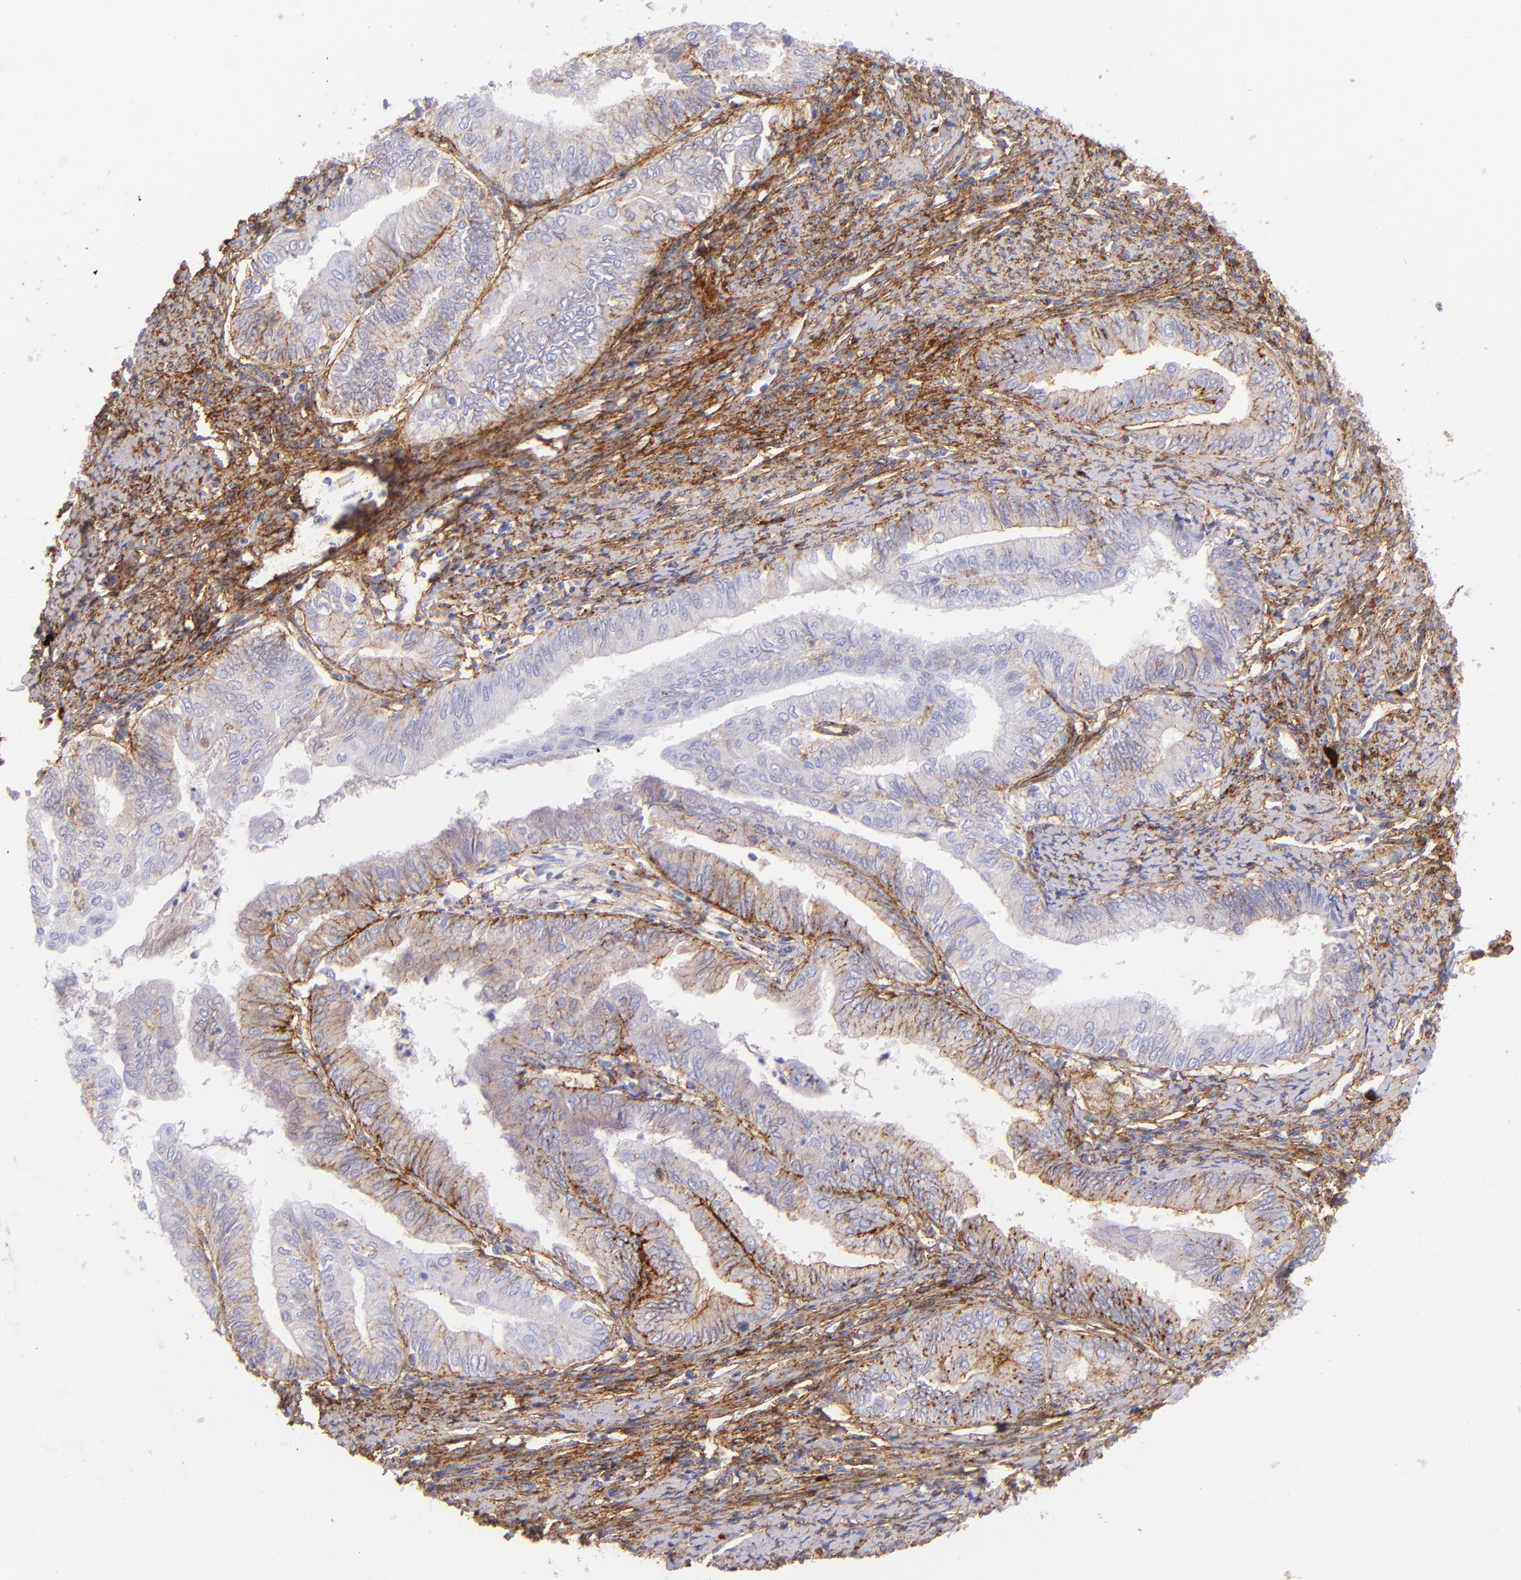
{"staining": {"intensity": "weak", "quantity": "<25%", "location": "cytoplasmic/membranous"}, "tissue": "endometrial cancer", "cell_type": "Tumor cells", "image_type": "cancer", "snomed": [{"axis": "morphology", "description": "Adenocarcinoma, NOS"}, {"axis": "topography", "description": "Endometrium"}], "caption": "DAB (3,3'-diaminobenzidine) immunohistochemical staining of human endometrial cancer (adenocarcinoma) reveals no significant expression in tumor cells.", "gene": "CD81", "patient": {"sex": "female", "age": 66}}